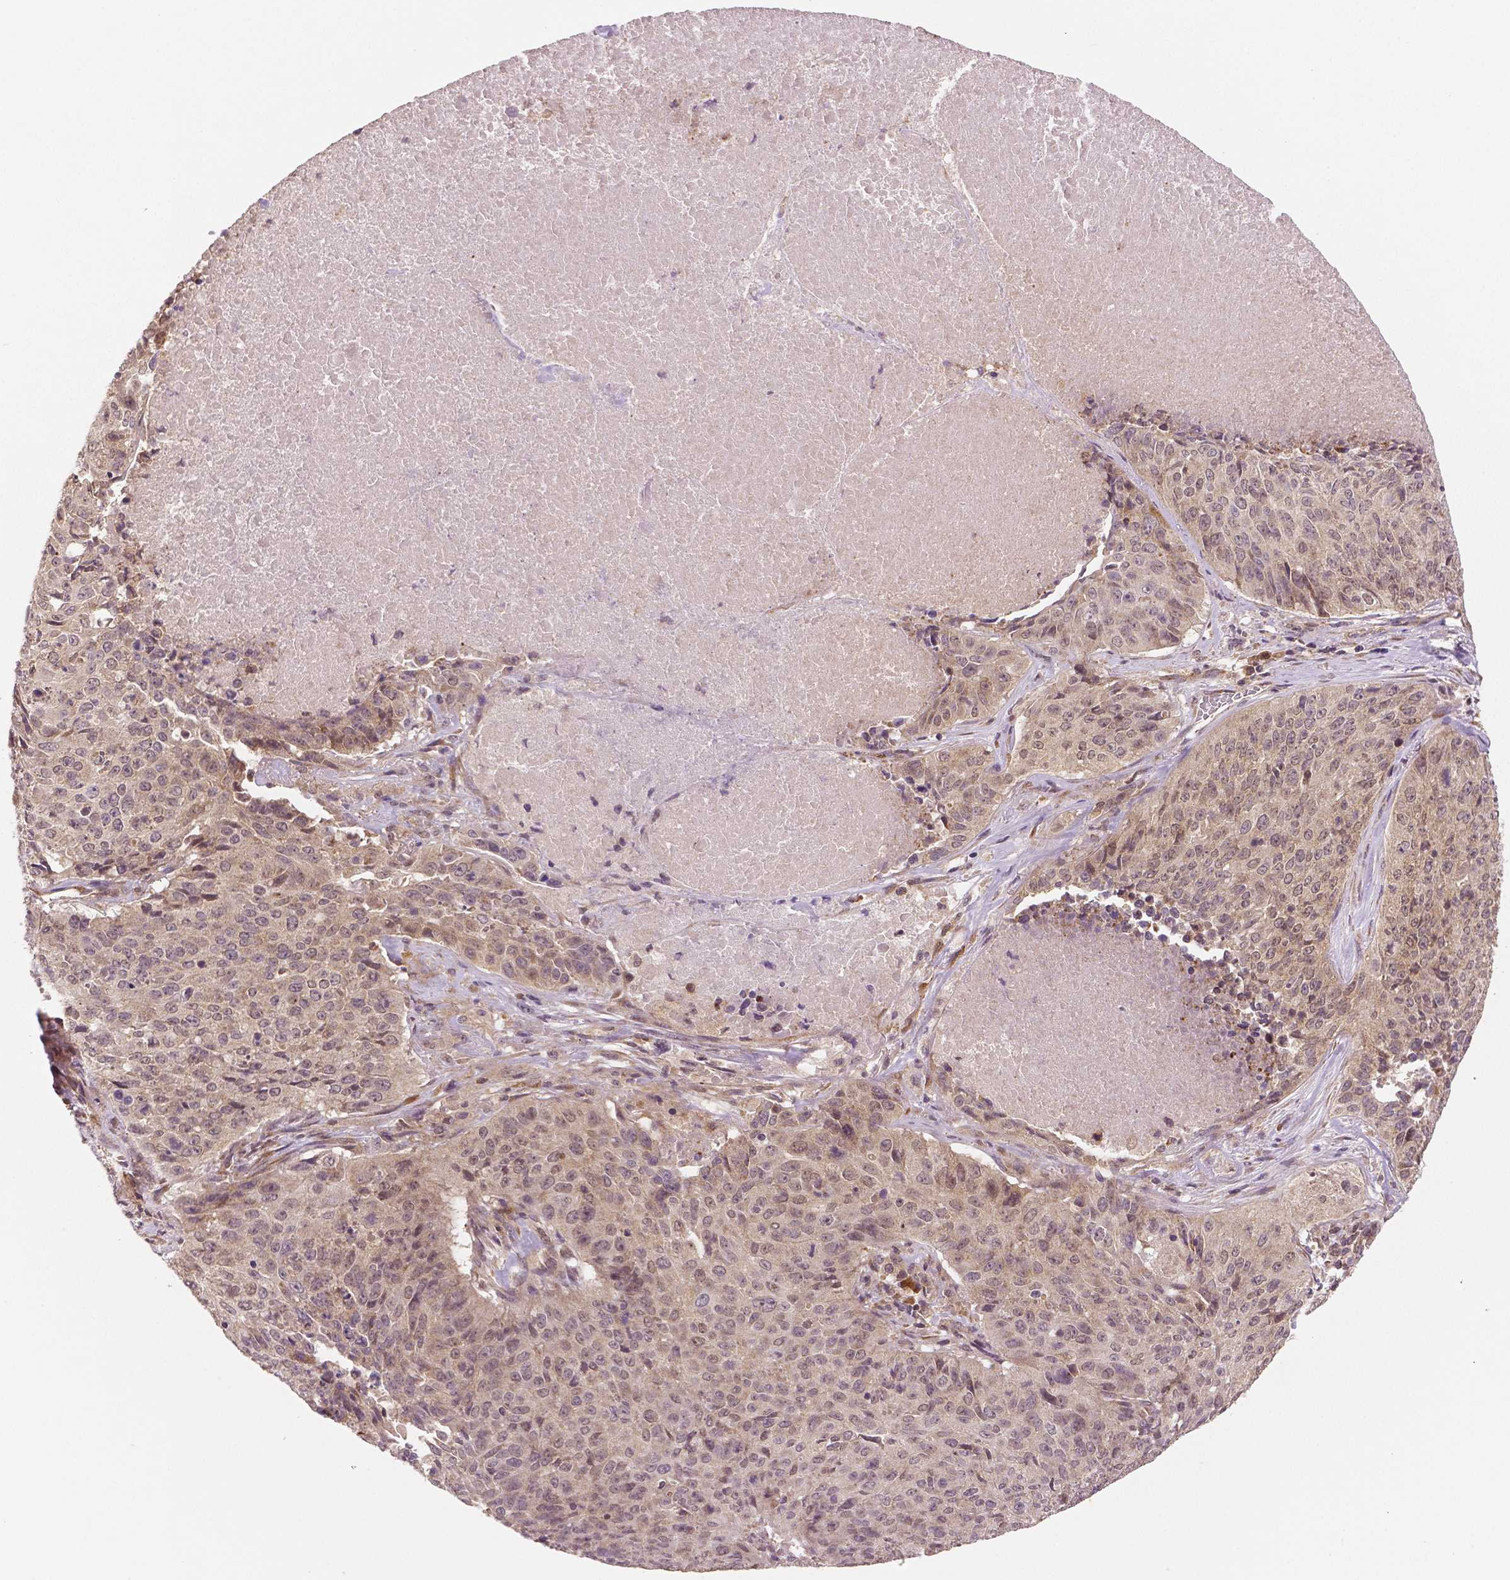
{"staining": {"intensity": "weak", "quantity": ">75%", "location": "cytoplasmic/membranous"}, "tissue": "lung cancer", "cell_type": "Tumor cells", "image_type": "cancer", "snomed": [{"axis": "morphology", "description": "Normal tissue, NOS"}, {"axis": "morphology", "description": "Squamous cell carcinoma, NOS"}, {"axis": "topography", "description": "Bronchus"}, {"axis": "topography", "description": "Lung"}], "caption": "Tumor cells reveal weak cytoplasmic/membranous staining in approximately >75% of cells in lung cancer (squamous cell carcinoma).", "gene": "STAT3", "patient": {"sex": "male", "age": 64}}